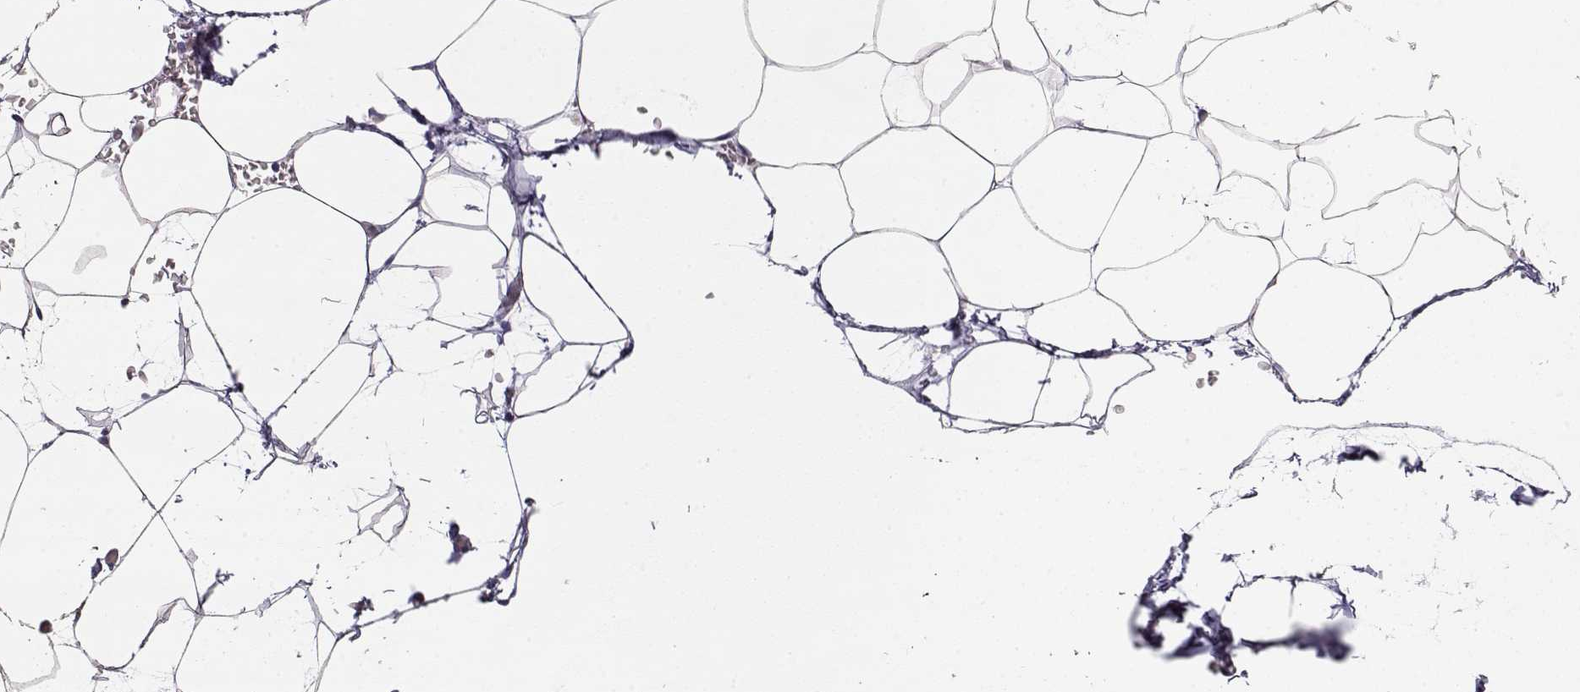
{"staining": {"intensity": "negative", "quantity": "none", "location": "none"}, "tissue": "adipose tissue", "cell_type": "Adipocytes", "image_type": "normal", "snomed": [{"axis": "morphology", "description": "Normal tissue, NOS"}, {"axis": "topography", "description": "Adipose tissue"}], "caption": "Photomicrograph shows no protein staining in adipocytes of normal adipose tissue. Nuclei are stained in blue.", "gene": "SLC18A1", "patient": {"sex": "male", "age": 57}}